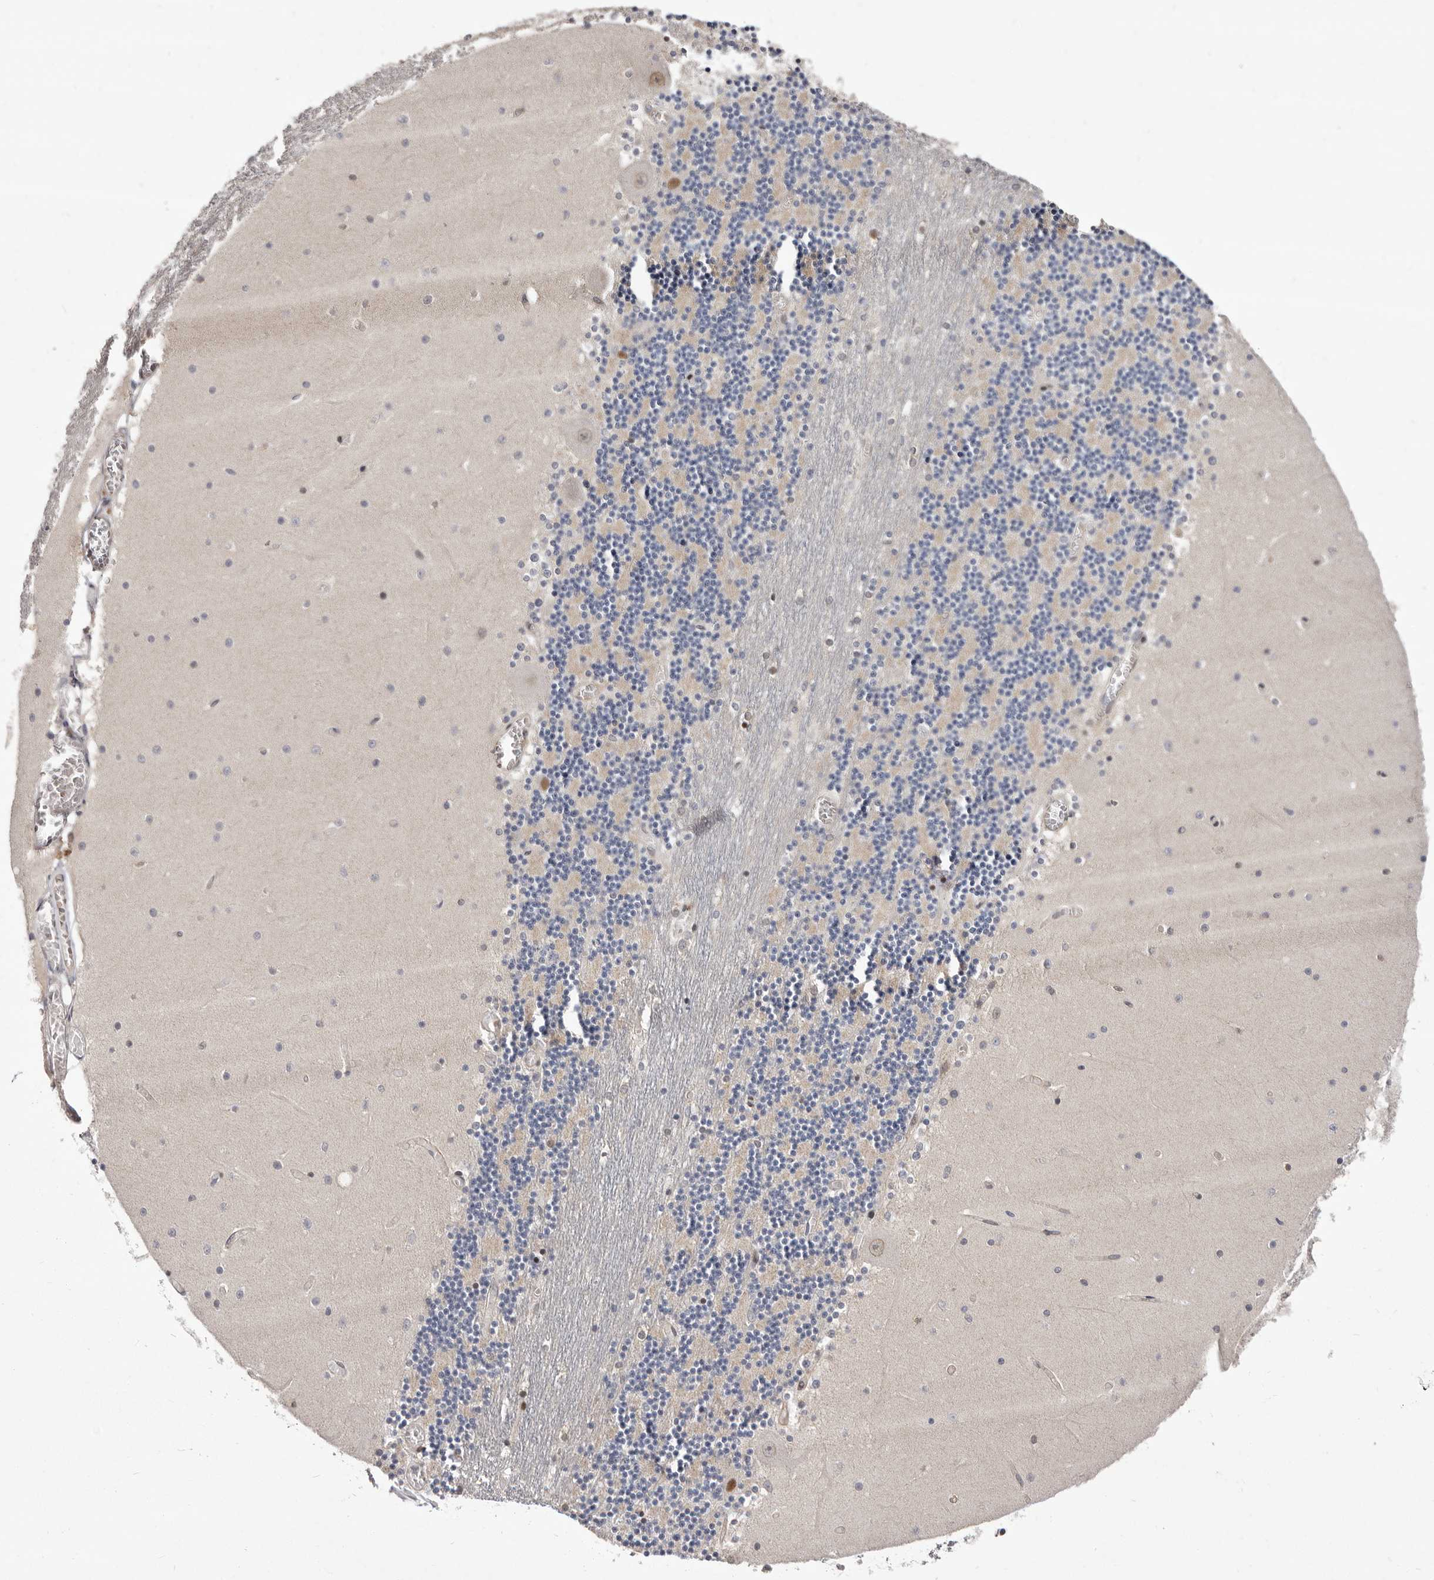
{"staining": {"intensity": "moderate", "quantity": "<25%", "location": "nuclear"}, "tissue": "cerebellum", "cell_type": "Cells in granular layer", "image_type": "normal", "snomed": [{"axis": "morphology", "description": "Normal tissue, NOS"}, {"axis": "topography", "description": "Cerebellum"}], "caption": "This micrograph shows benign cerebellum stained with immunohistochemistry to label a protein in brown. The nuclear of cells in granular layer show moderate positivity for the protein. Nuclei are counter-stained blue.", "gene": "GLRX3", "patient": {"sex": "female", "age": 28}}